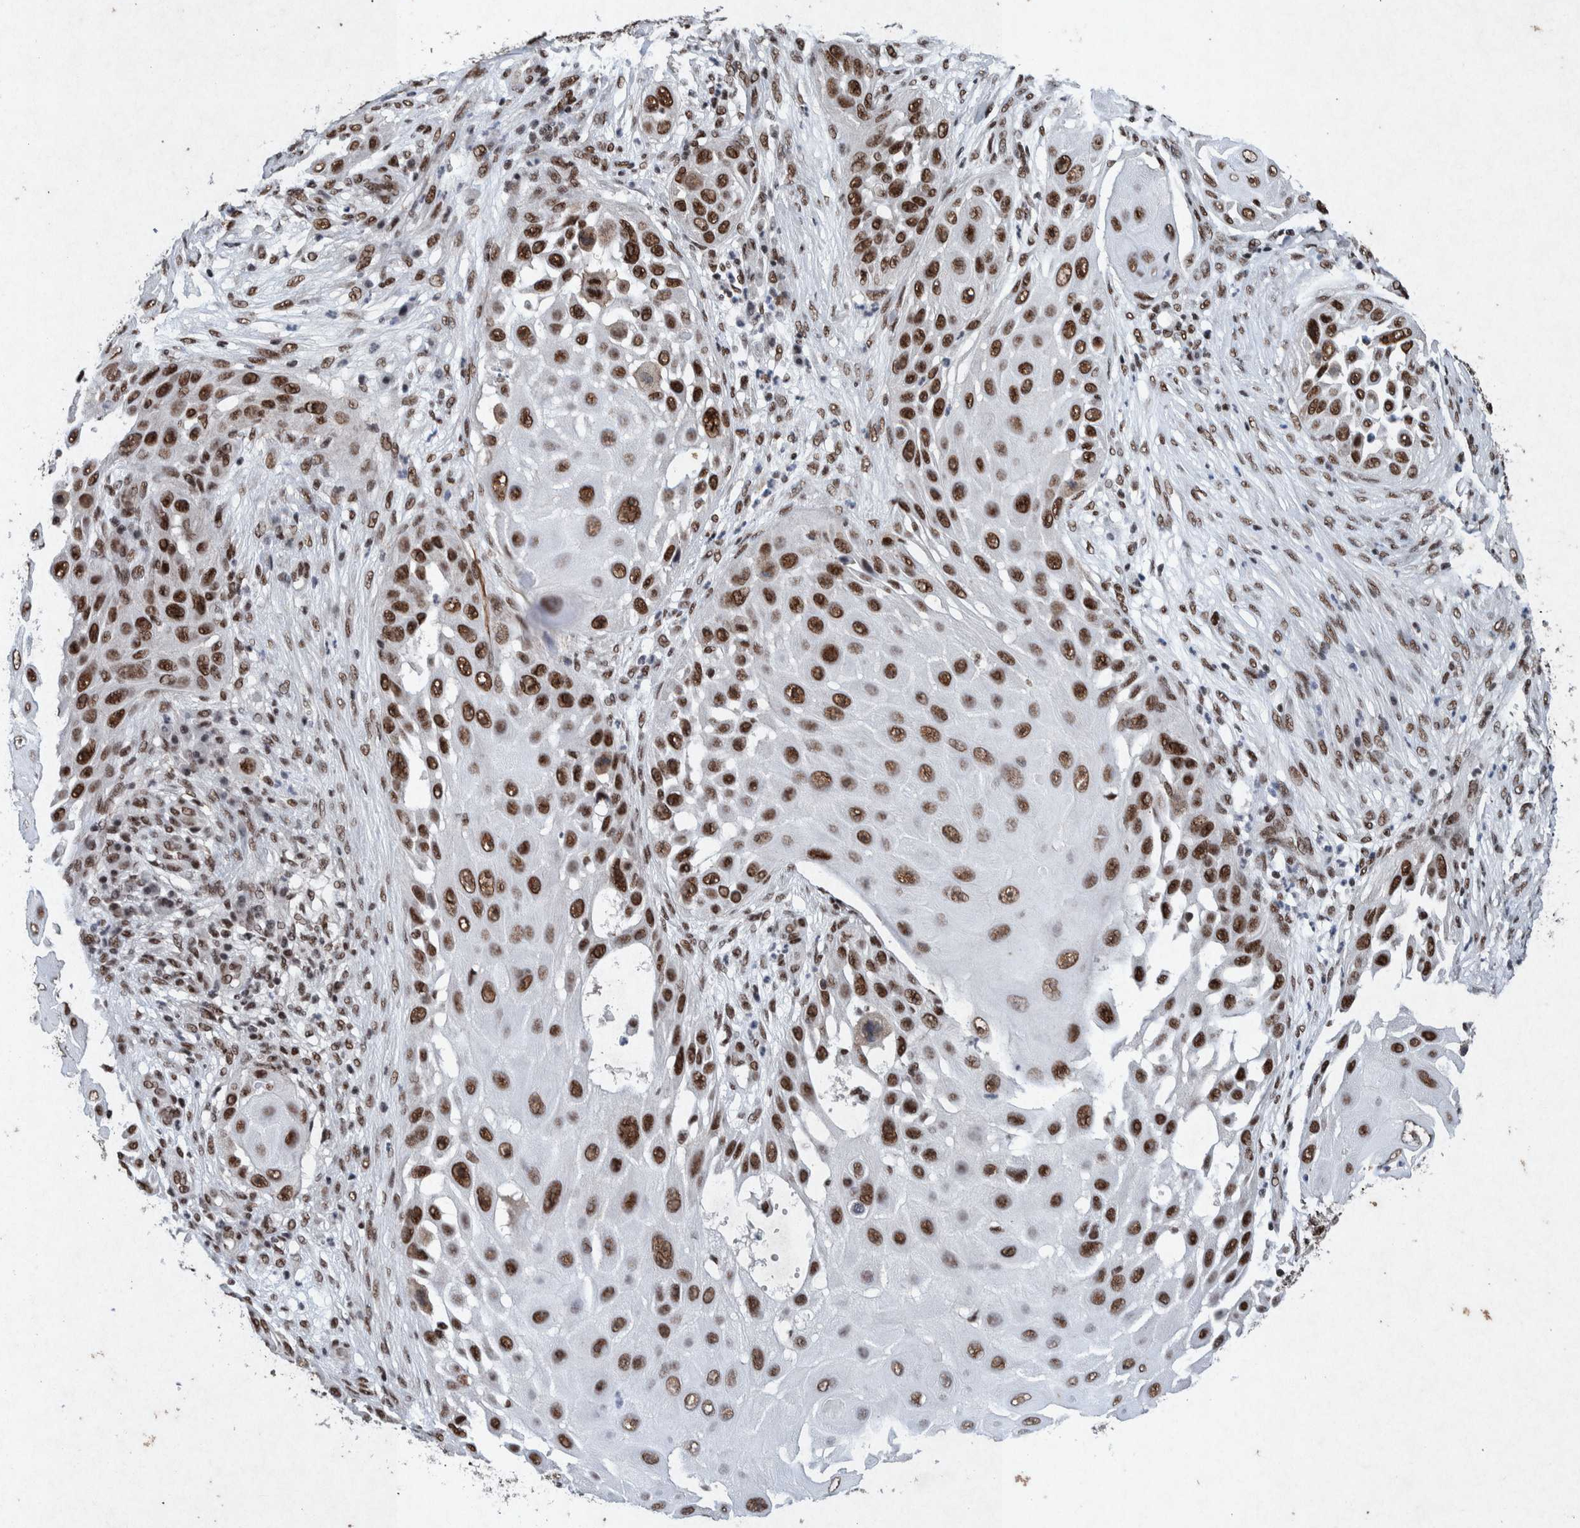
{"staining": {"intensity": "strong", "quantity": ">75%", "location": "nuclear"}, "tissue": "skin cancer", "cell_type": "Tumor cells", "image_type": "cancer", "snomed": [{"axis": "morphology", "description": "Squamous cell carcinoma, NOS"}, {"axis": "topography", "description": "Skin"}], "caption": "High-power microscopy captured an immunohistochemistry (IHC) histopathology image of skin cancer, revealing strong nuclear staining in about >75% of tumor cells. (IHC, brightfield microscopy, high magnification).", "gene": "TAF10", "patient": {"sex": "female", "age": 44}}